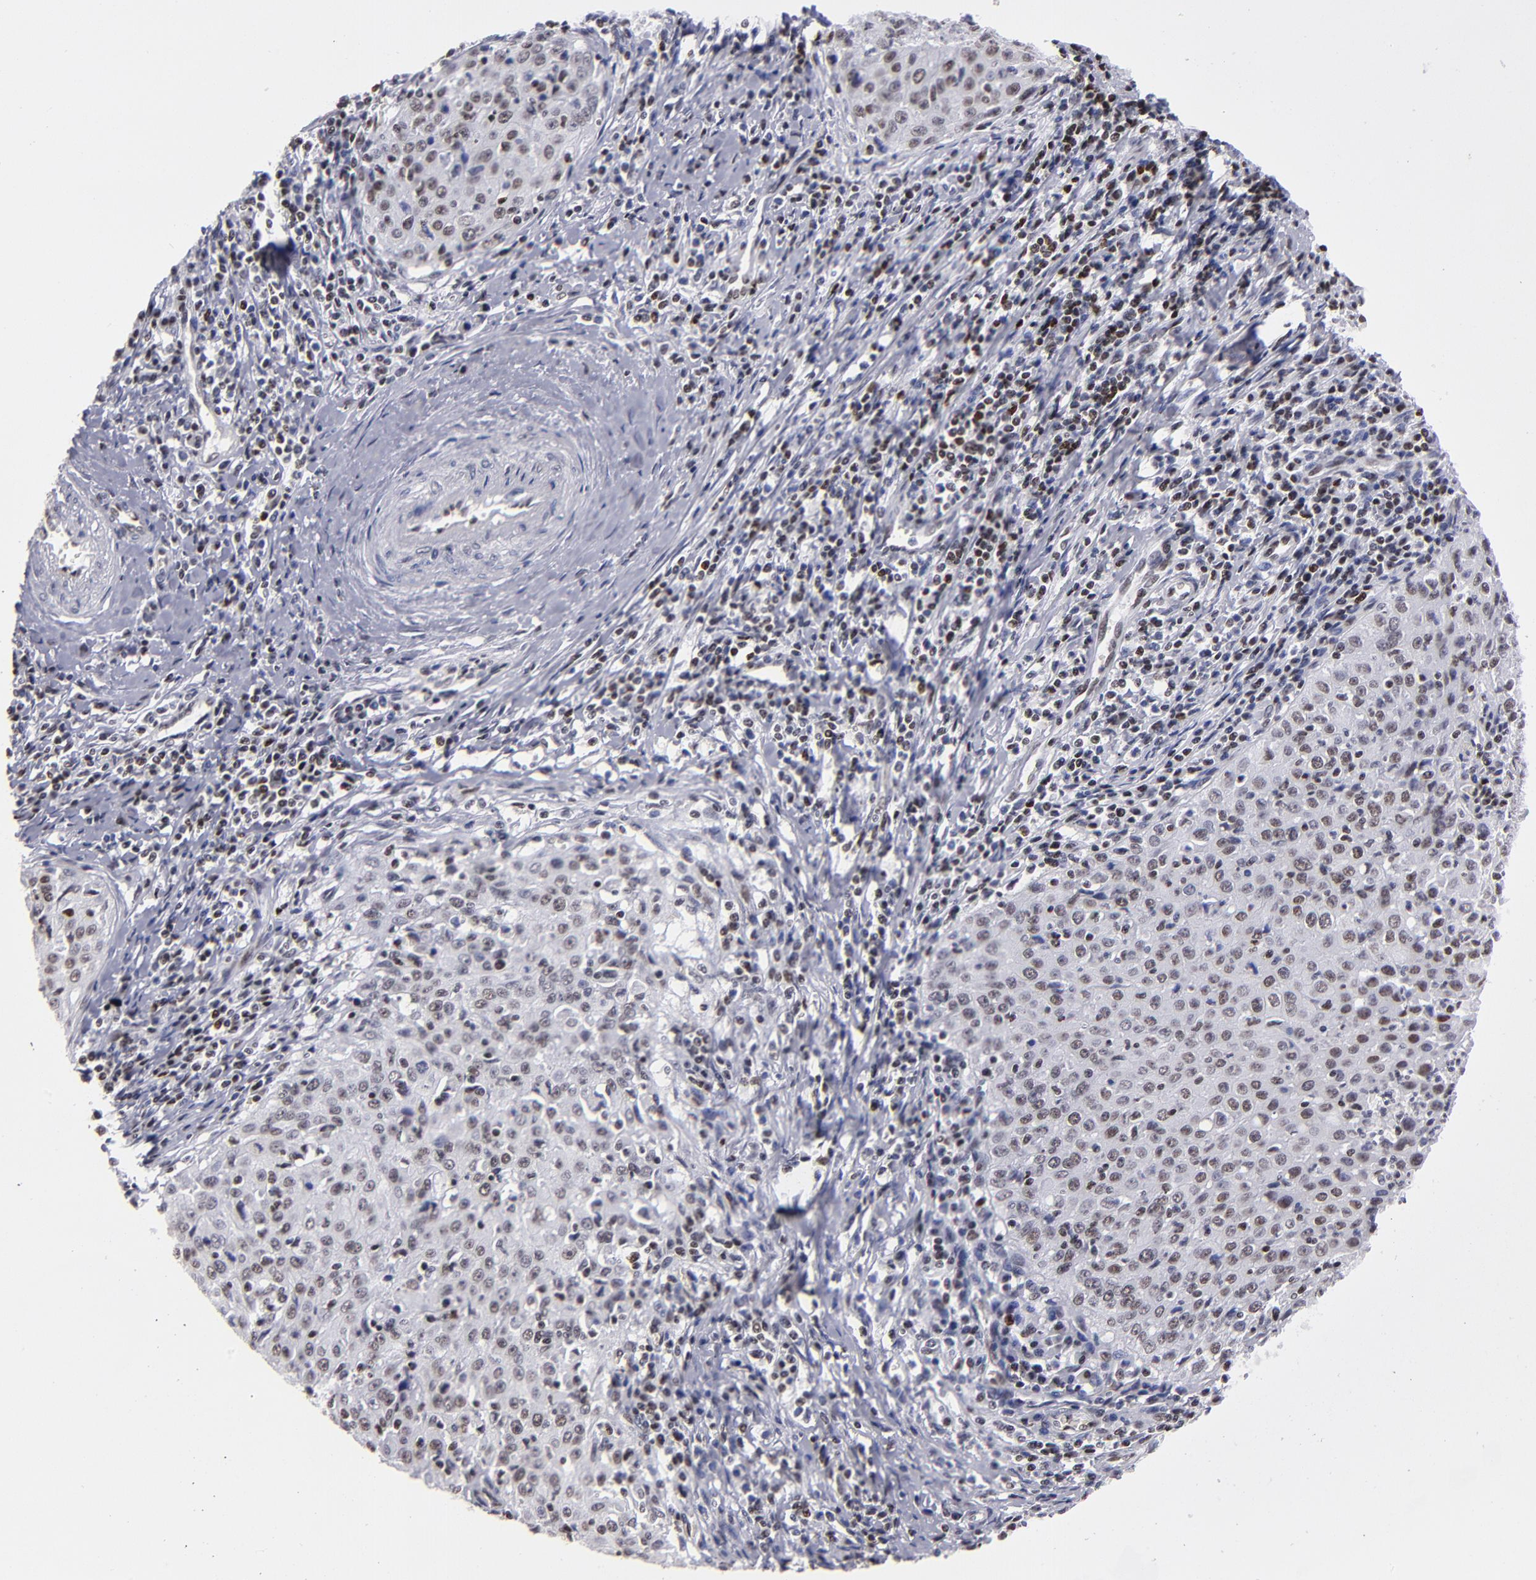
{"staining": {"intensity": "weak", "quantity": "25%-75%", "location": "nuclear"}, "tissue": "cervical cancer", "cell_type": "Tumor cells", "image_type": "cancer", "snomed": [{"axis": "morphology", "description": "Squamous cell carcinoma, NOS"}, {"axis": "topography", "description": "Cervix"}], "caption": "Brown immunohistochemical staining in squamous cell carcinoma (cervical) demonstrates weak nuclear staining in approximately 25%-75% of tumor cells. (IHC, brightfield microscopy, high magnification).", "gene": "TERF2", "patient": {"sex": "female", "age": 27}}